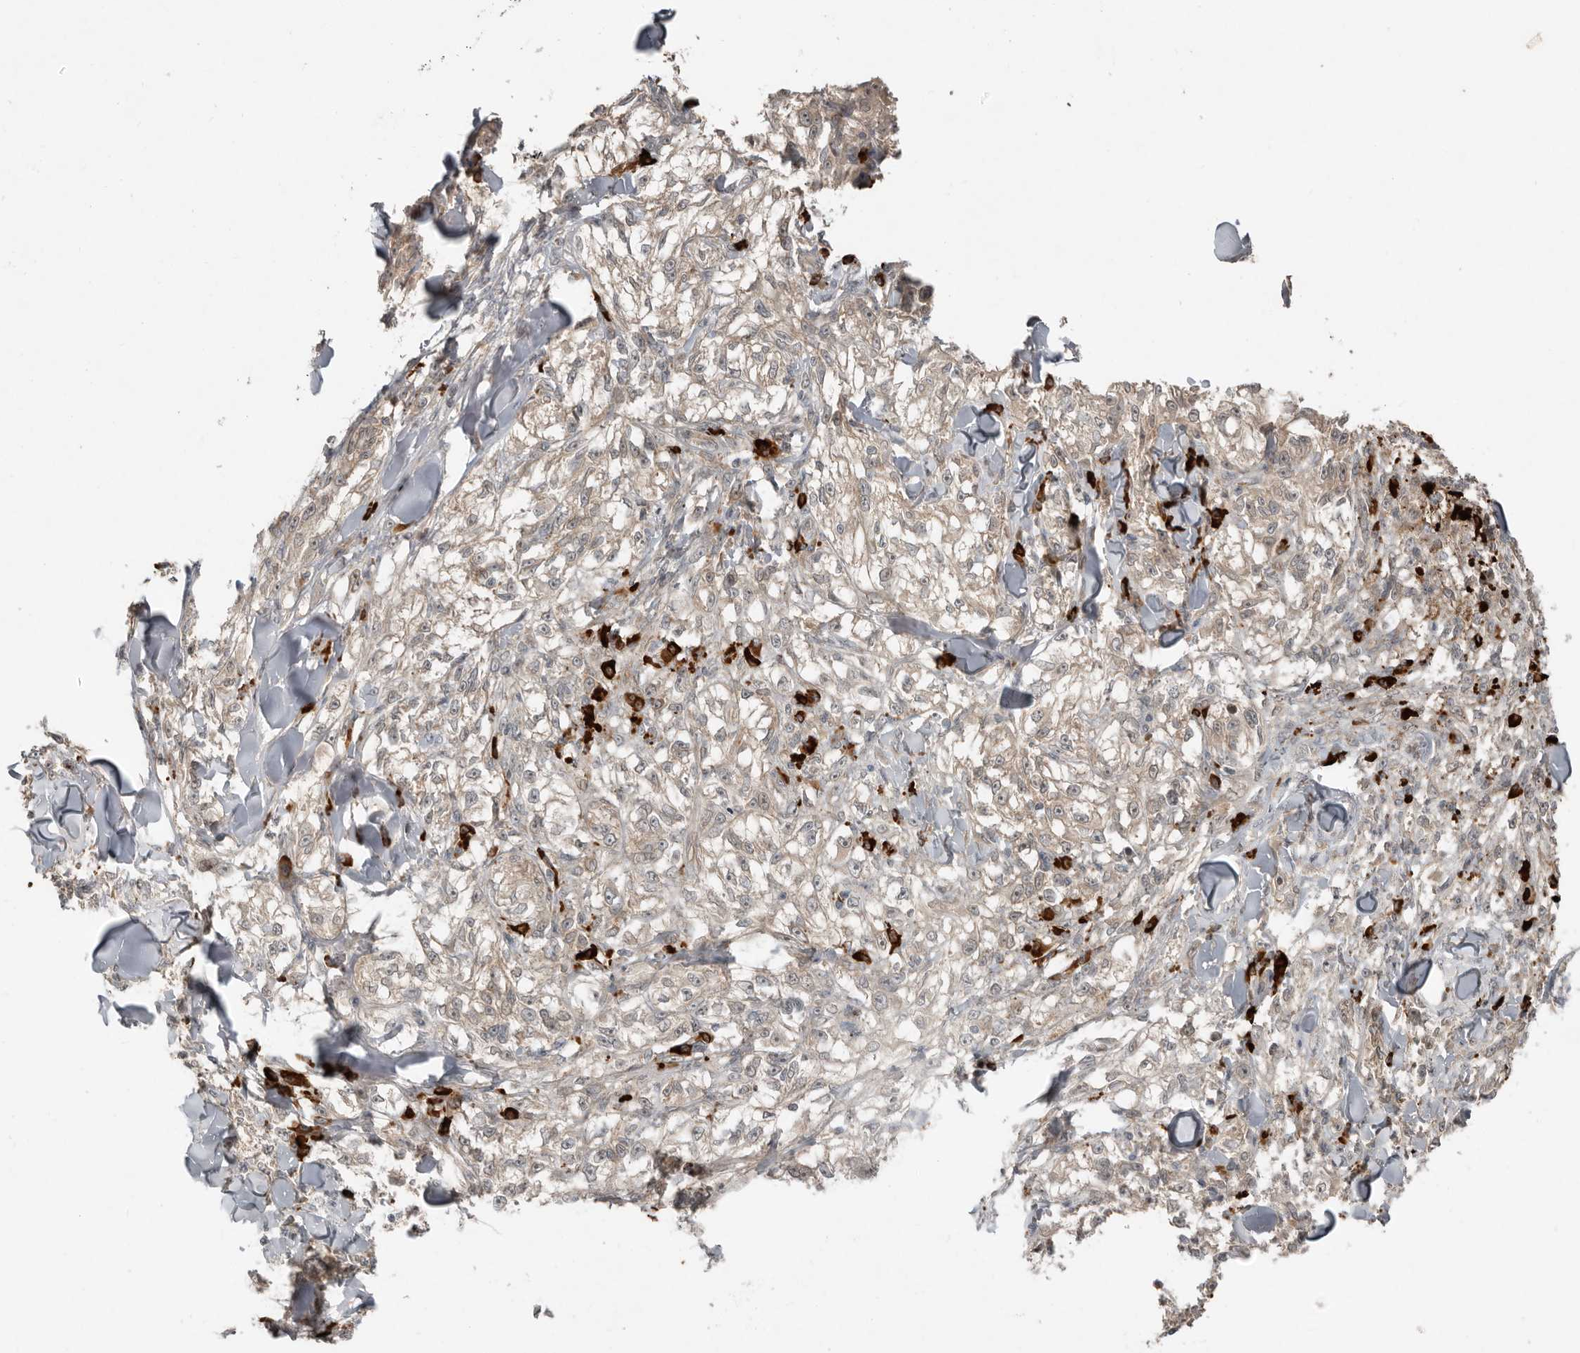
{"staining": {"intensity": "negative", "quantity": "none", "location": "none"}, "tissue": "melanoma", "cell_type": "Tumor cells", "image_type": "cancer", "snomed": [{"axis": "morphology", "description": "Malignant melanoma, NOS"}, {"axis": "topography", "description": "Skin of head"}], "caption": "Immunohistochemistry (IHC) micrograph of human melanoma stained for a protein (brown), which demonstrates no positivity in tumor cells.", "gene": "TEAD3", "patient": {"sex": "male", "age": 83}}